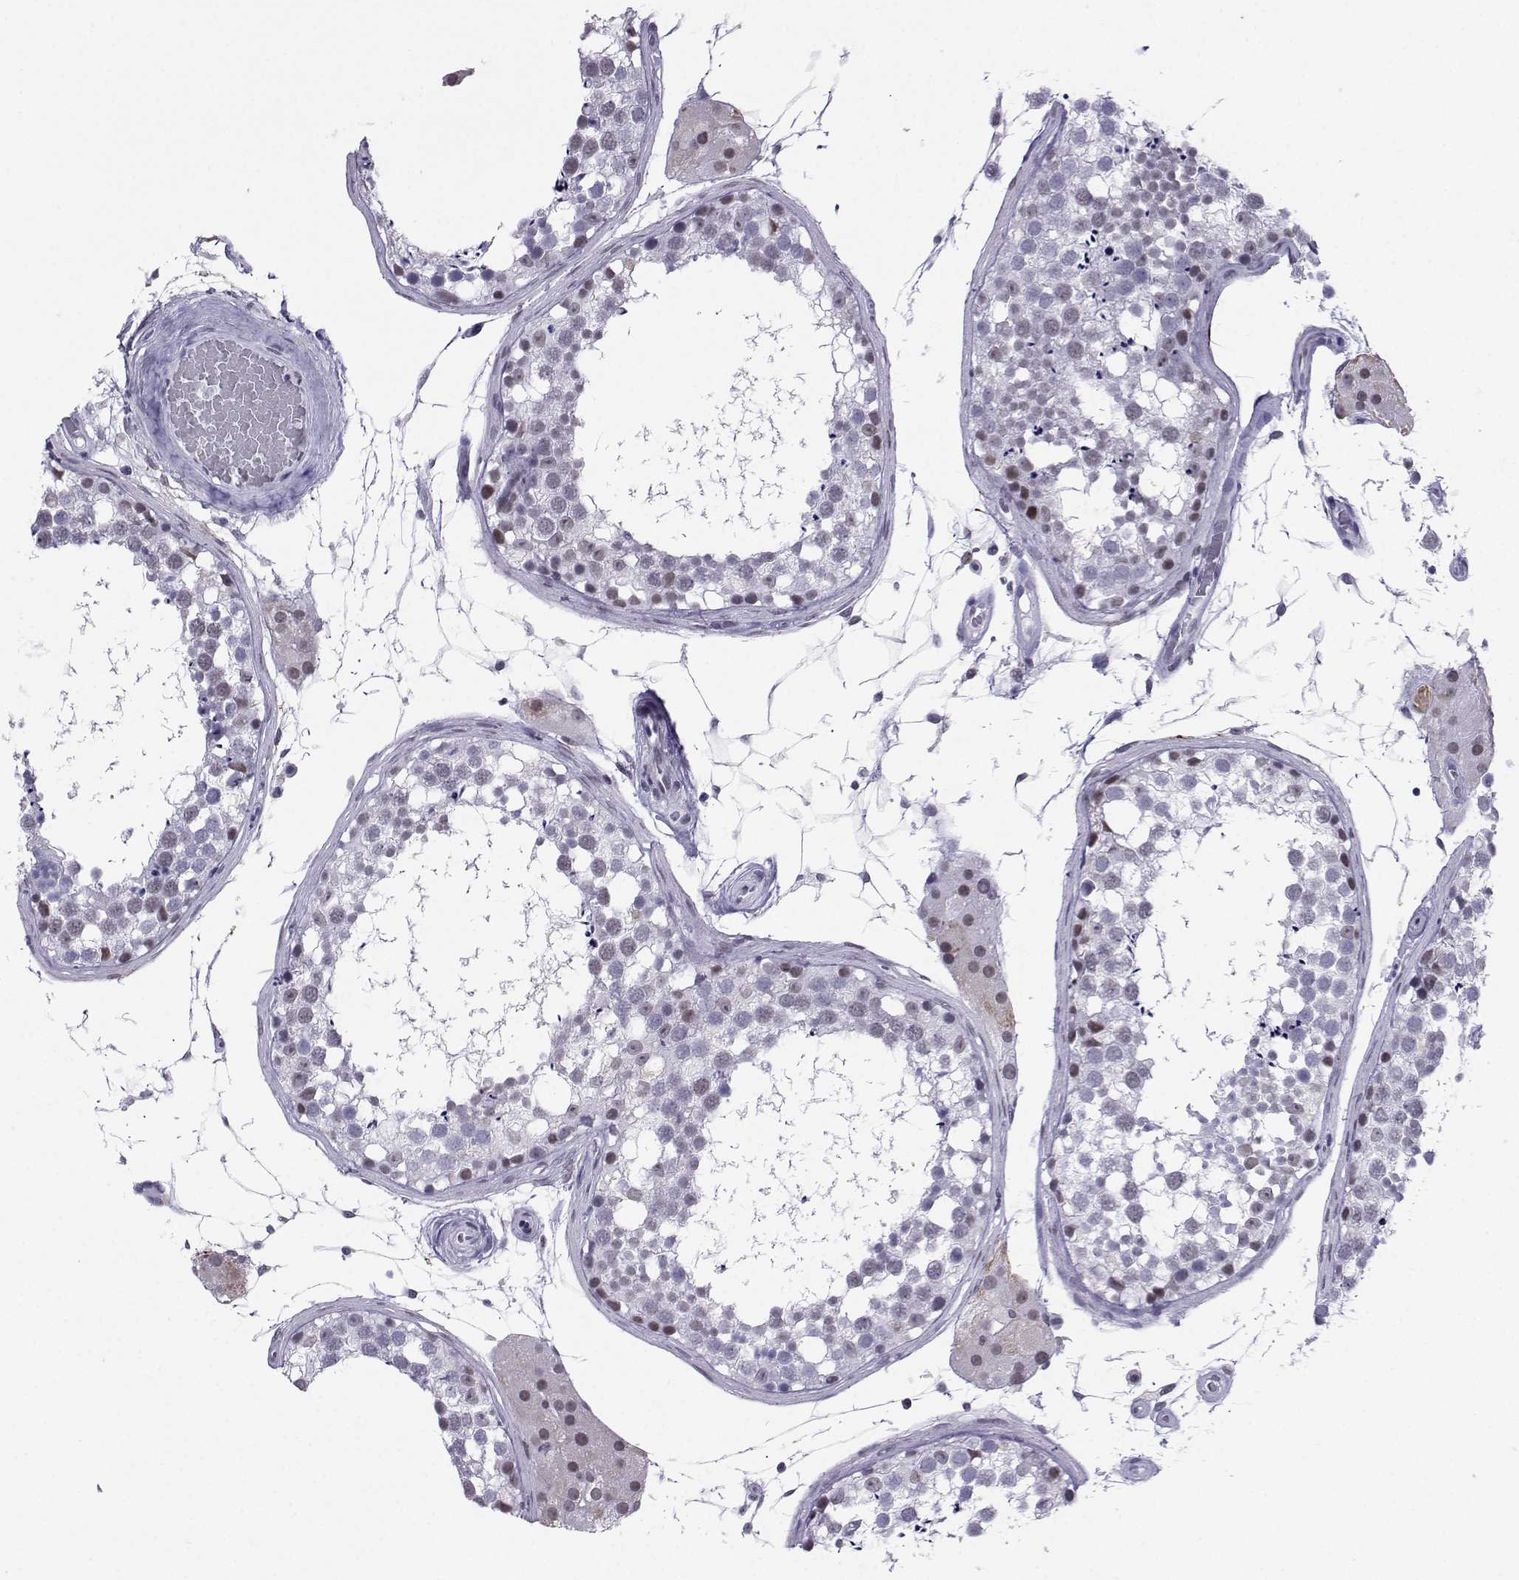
{"staining": {"intensity": "weak", "quantity": "<25%", "location": "nuclear"}, "tissue": "testis", "cell_type": "Cells in seminiferous ducts", "image_type": "normal", "snomed": [{"axis": "morphology", "description": "Normal tissue, NOS"}, {"axis": "morphology", "description": "Seminoma, NOS"}, {"axis": "topography", "description": "Testis"}], "caption": "Unremarkable testis was stained to show a protein in brown. There is no significant positivity in cells in seminiferous ducts.", "gene": "LORICRIN", "patient": {"sex": "male", "age": 65}}